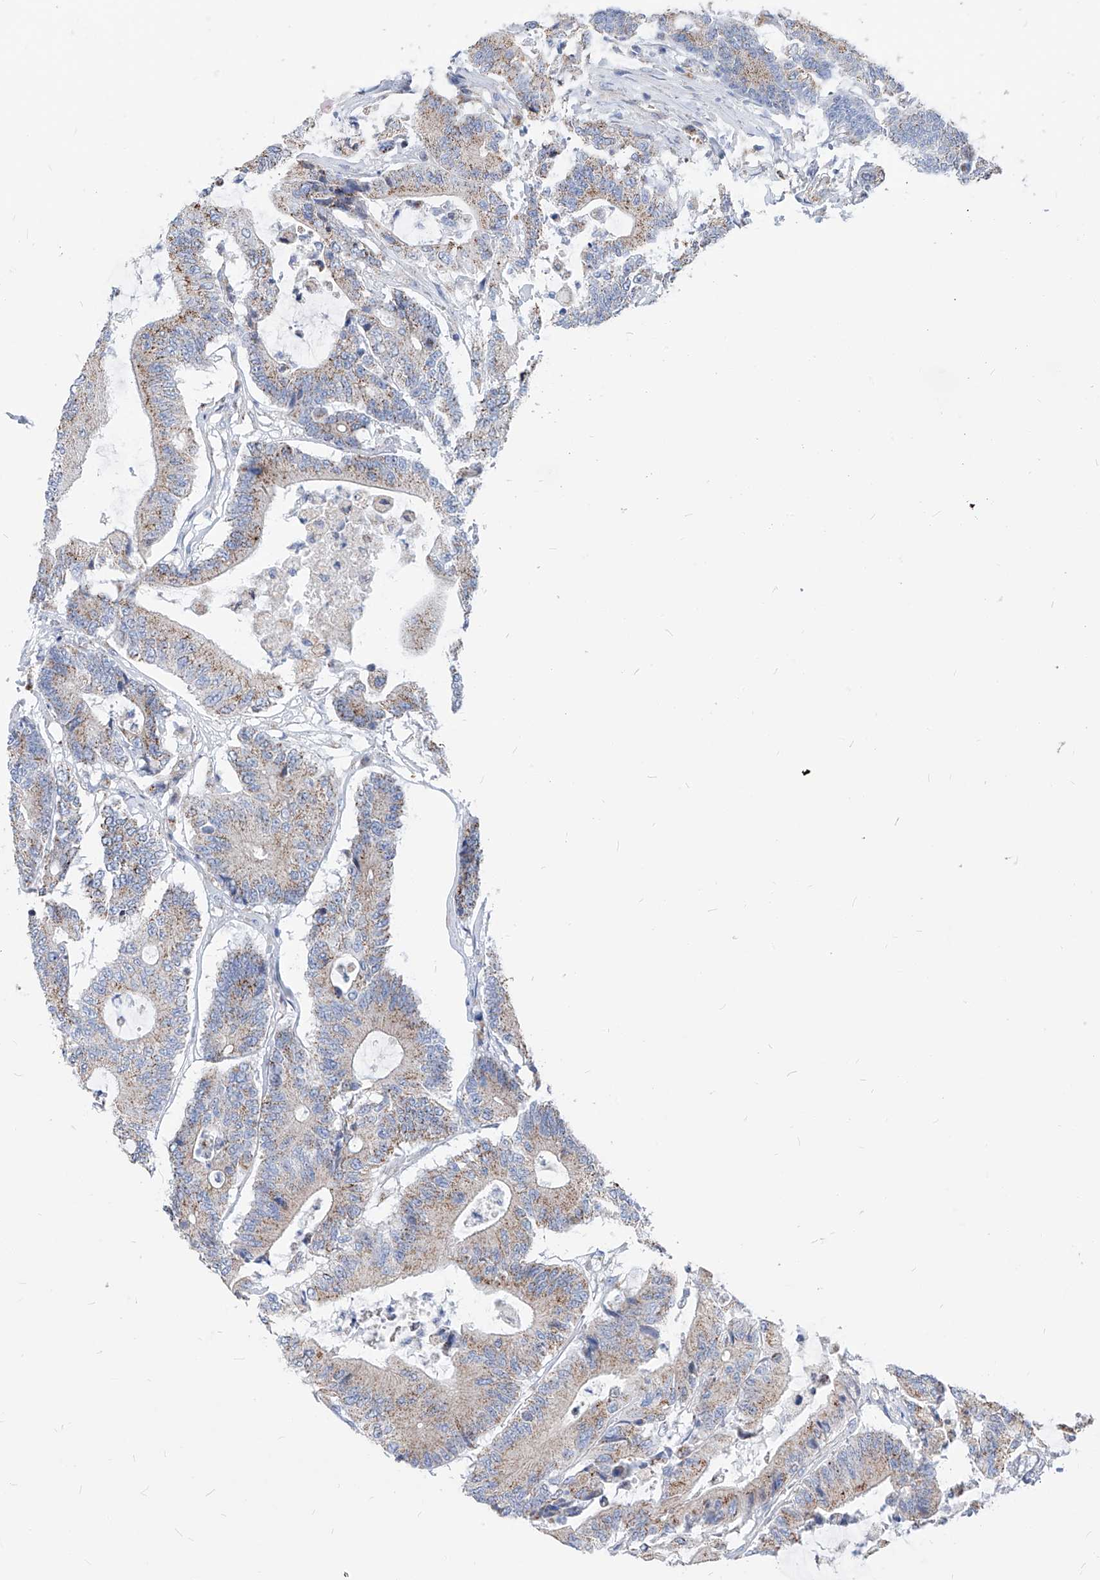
{"staining": {"intensity": "weak", "quantity": ">75%", "location": "cytoplasmic/membranous"}, "tissue": "colorectal cancer", "cell_type": "Tumor cells", "image_type": "cancer", "snomed": [{"axis": "morphology", "description": "Adenocarcinoma, NOS"}, {"axis": "topography", "description": "Colon"}], "caption": "Tumor cells exhibit low levels of weak cytoplasmic/membranous positivity in about >75% of cells in human colorectal cancer (adenocarcinoma).", "gene": "AGPS", "patient": {"sex": "female", "age": 84}}